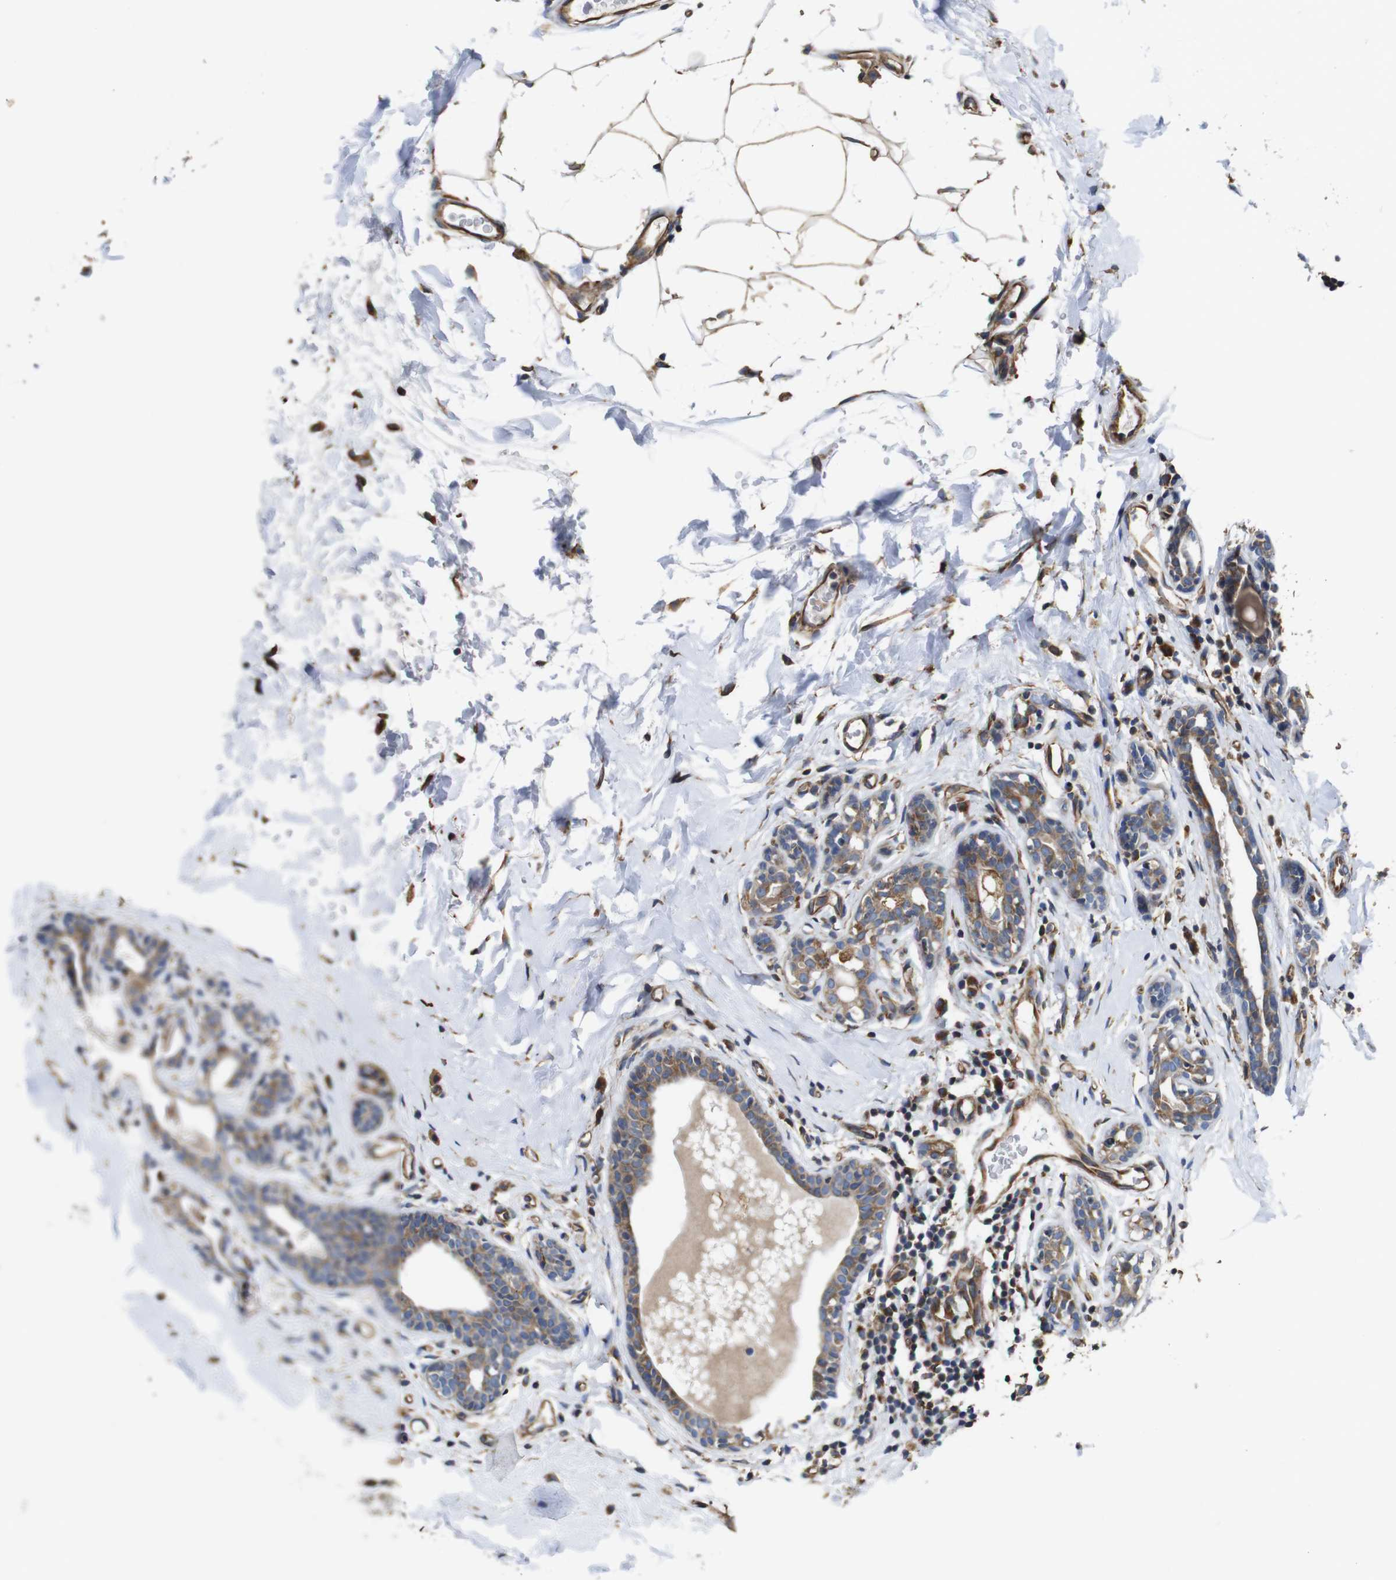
{"staining": {"intensity": "moderate", "quantity": ">75%", "location": "cytoplasmic/membranous"}, "tissue": "breast cancer", "cell_type": "Tumor cells", "image_type": "cancer", "snomed": [{"axis": "morphology", "description": "Normal tissue, NOS"}, {"axis": "morphology", "description": "Duct carcinoma"}, {"axis": "topography", "description": "Breast"}], "caption": "Invasive ductal carcinoma (breast) stained for a protein (brown) reveals moderate cytoplasmic/membranous positive staining in approximately >75% of tumor cells.", "gene": "POMK", "patient": {"sex": "female", "age": 40}}